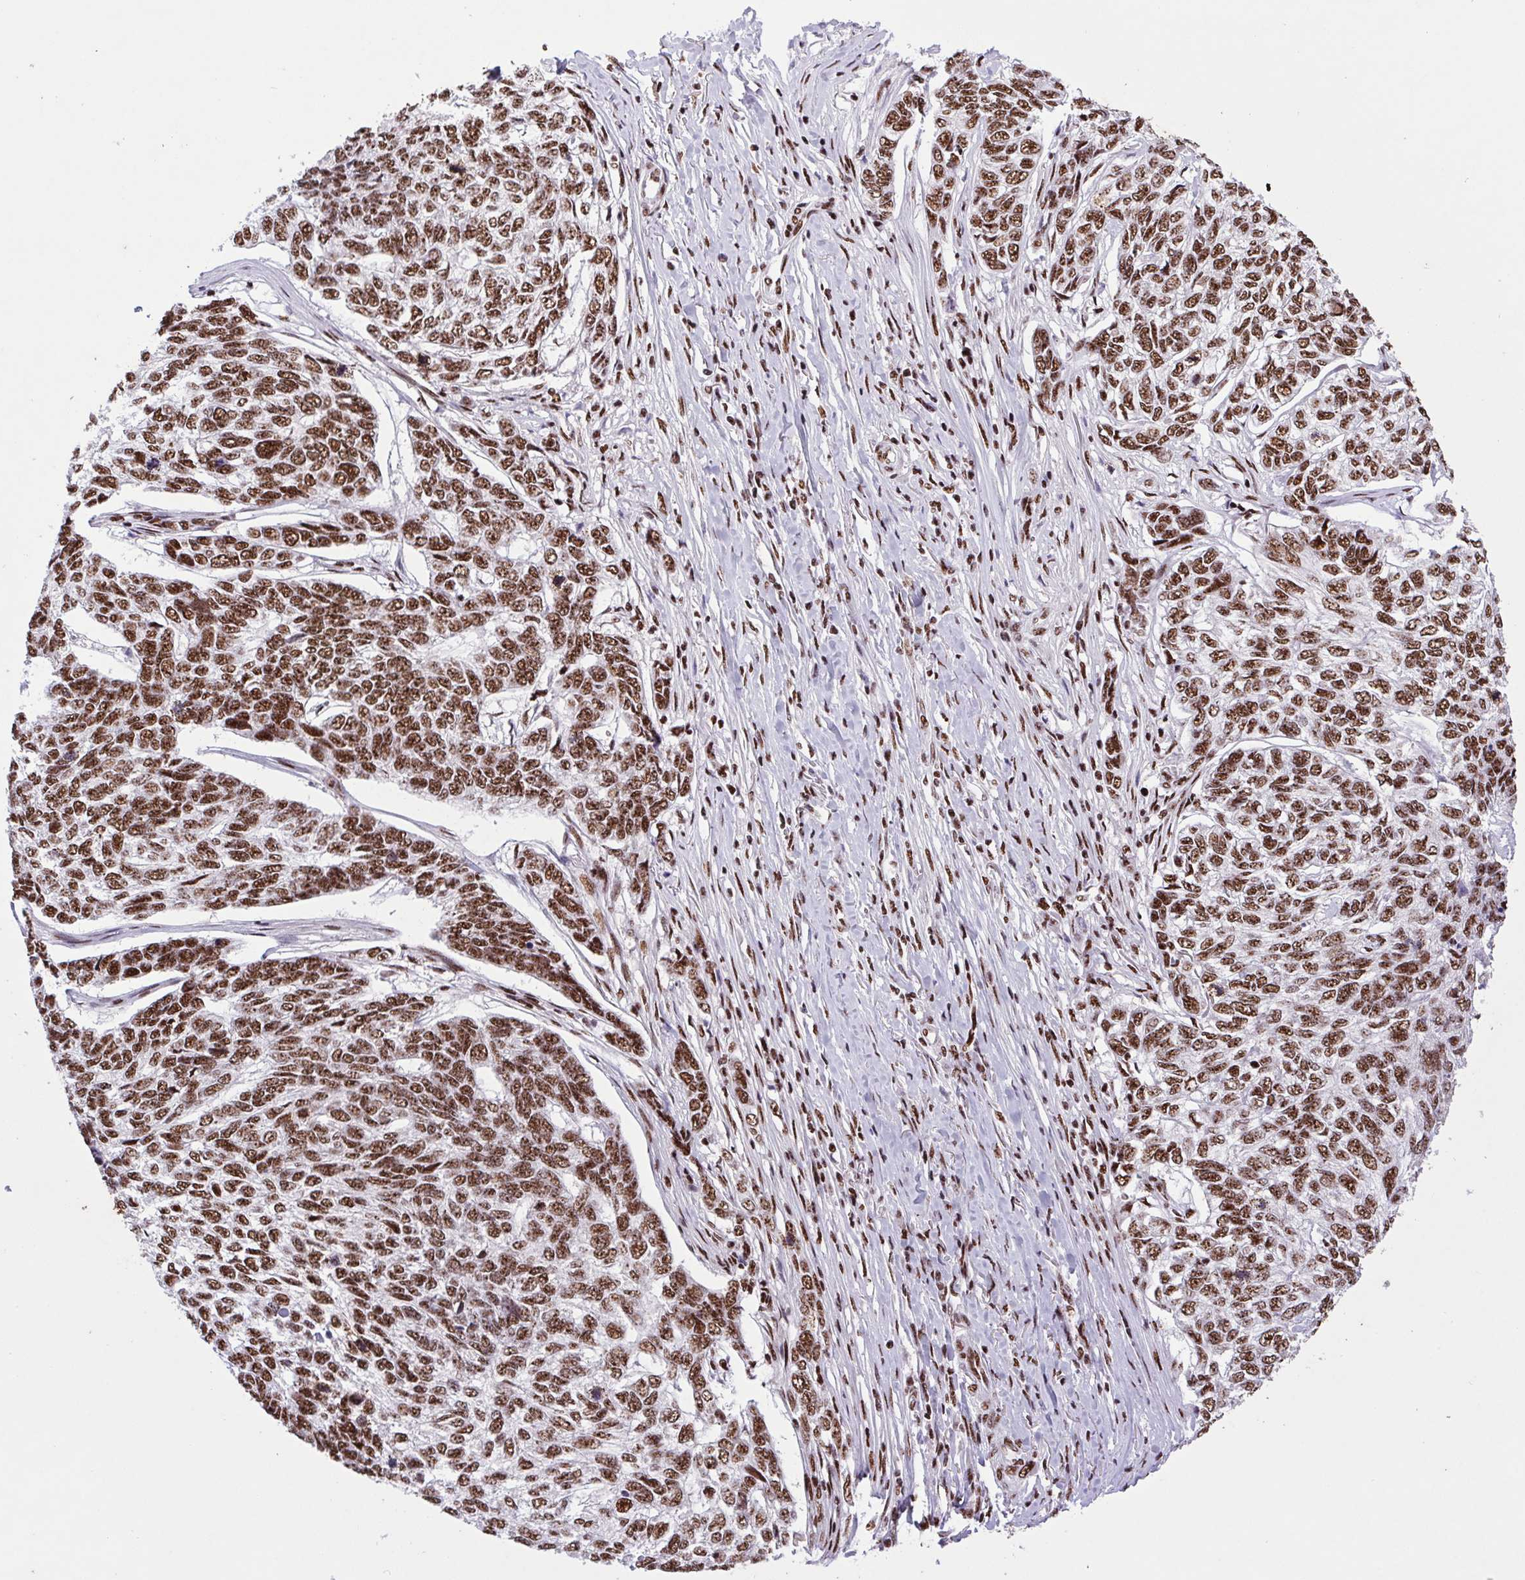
{"staining": {"intensity": "strong", "quantity": ">75%", "location": "nuclear"}, "tissue": "skin cancer", "cell_type": "Tumor cells", "image_type": "cancer", "snomed": [{"axis": "morphology", "description": "Basal cell carcinoma"}, {"axis": "topography", "description": "Skin"}], "caption": "The image reveals immunohistochemical staining of skin basal cell carcinoma. There is strong nuclear staining is appreciated in approximately >75% of tumor cells.", "gene": "LDLRAD4", "patient": {"sex": "female", "age": 65}}